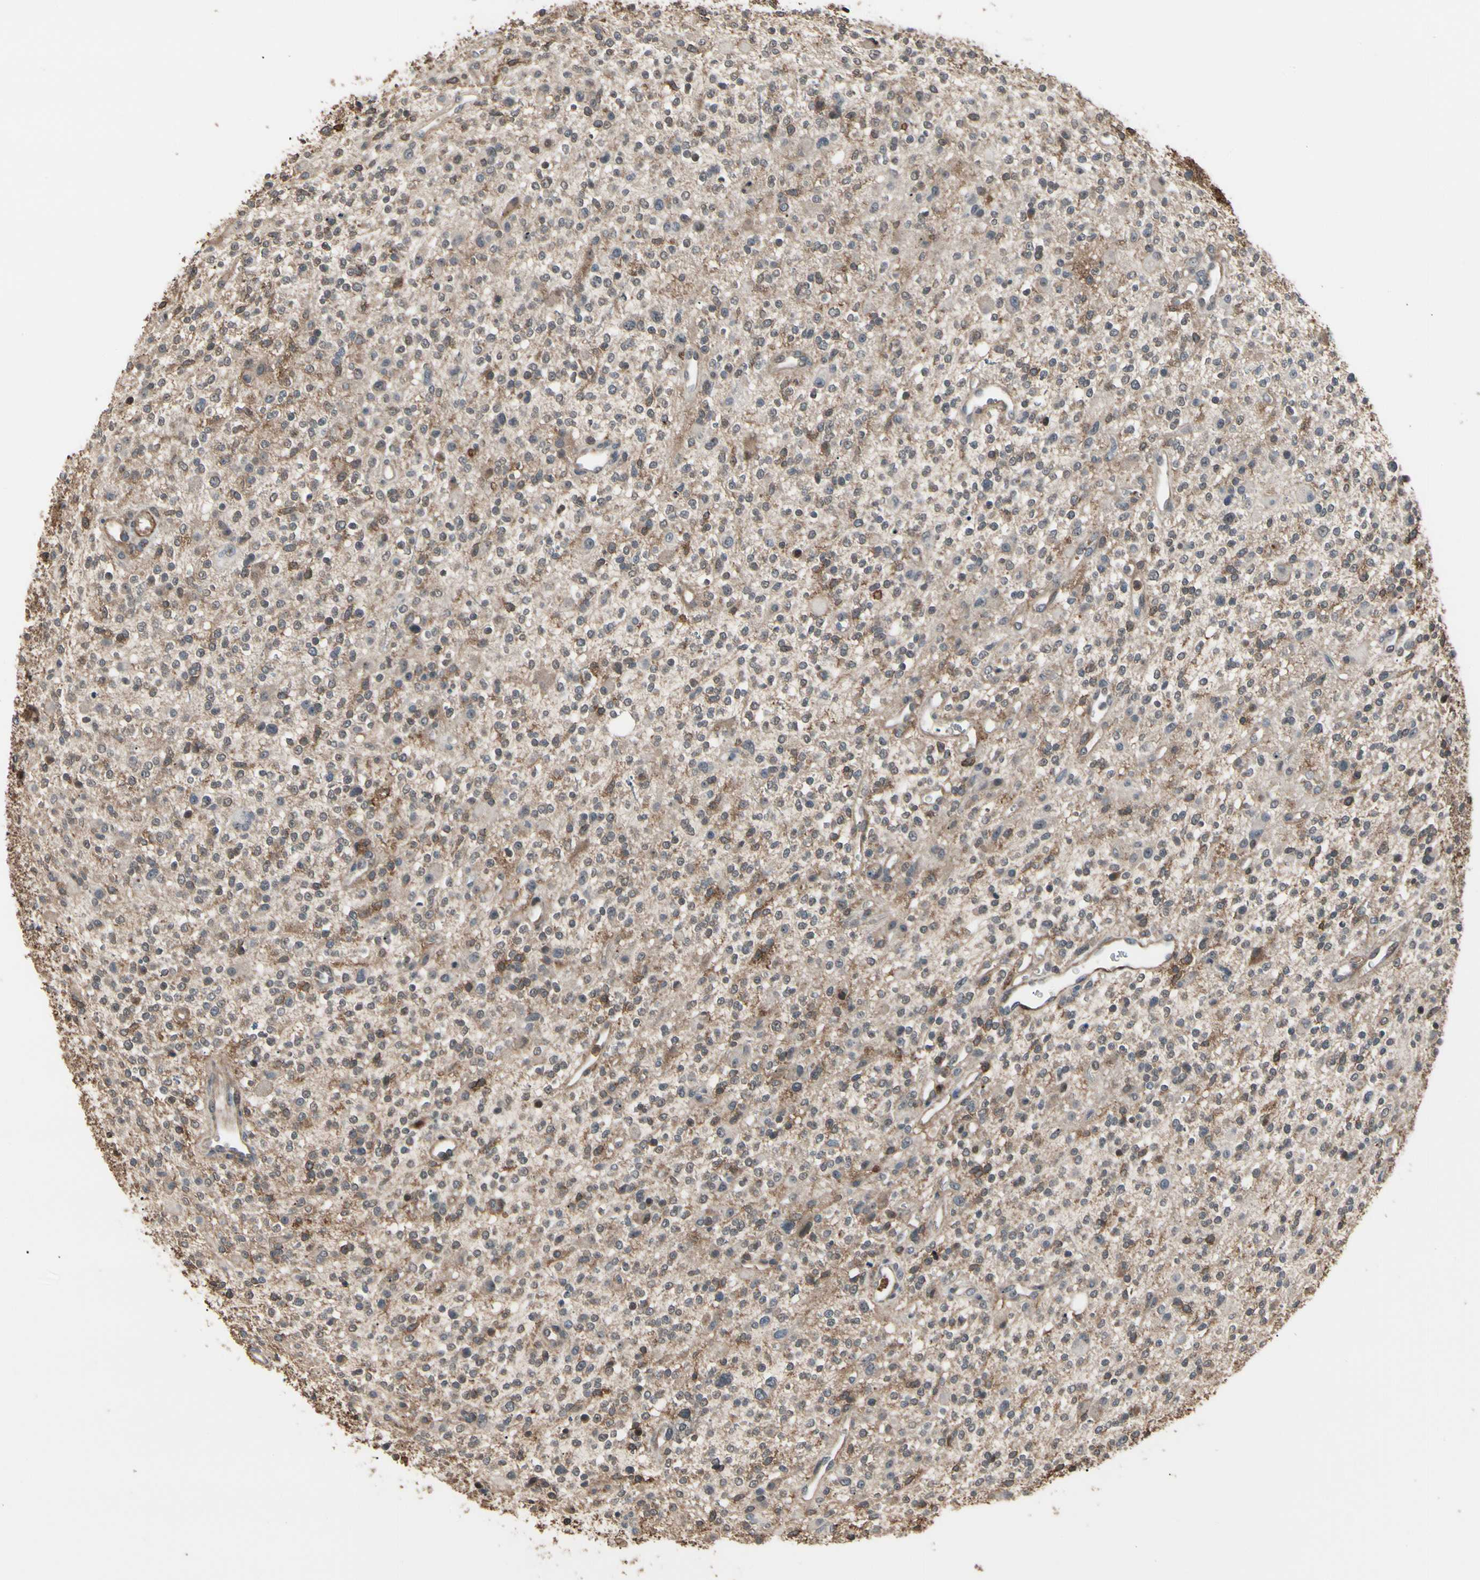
{"staining": {"intensity": "negative", "quantity": "none", "location": "none"}, "tissue": "glioma", "cell_type": "Tumor cells", "image_type": "cancer", "snomed": [{"axis": "morphology", "description": "Glioma, malignant, High grade"}, {"axis": "topography", "description": "Brain"}], "caption": "This is an IHC photomicrograph of human glioma. There is no staining in tumor cells.", "gene": "MAPK13", "patient": {"sex": "male", "age": 48}}